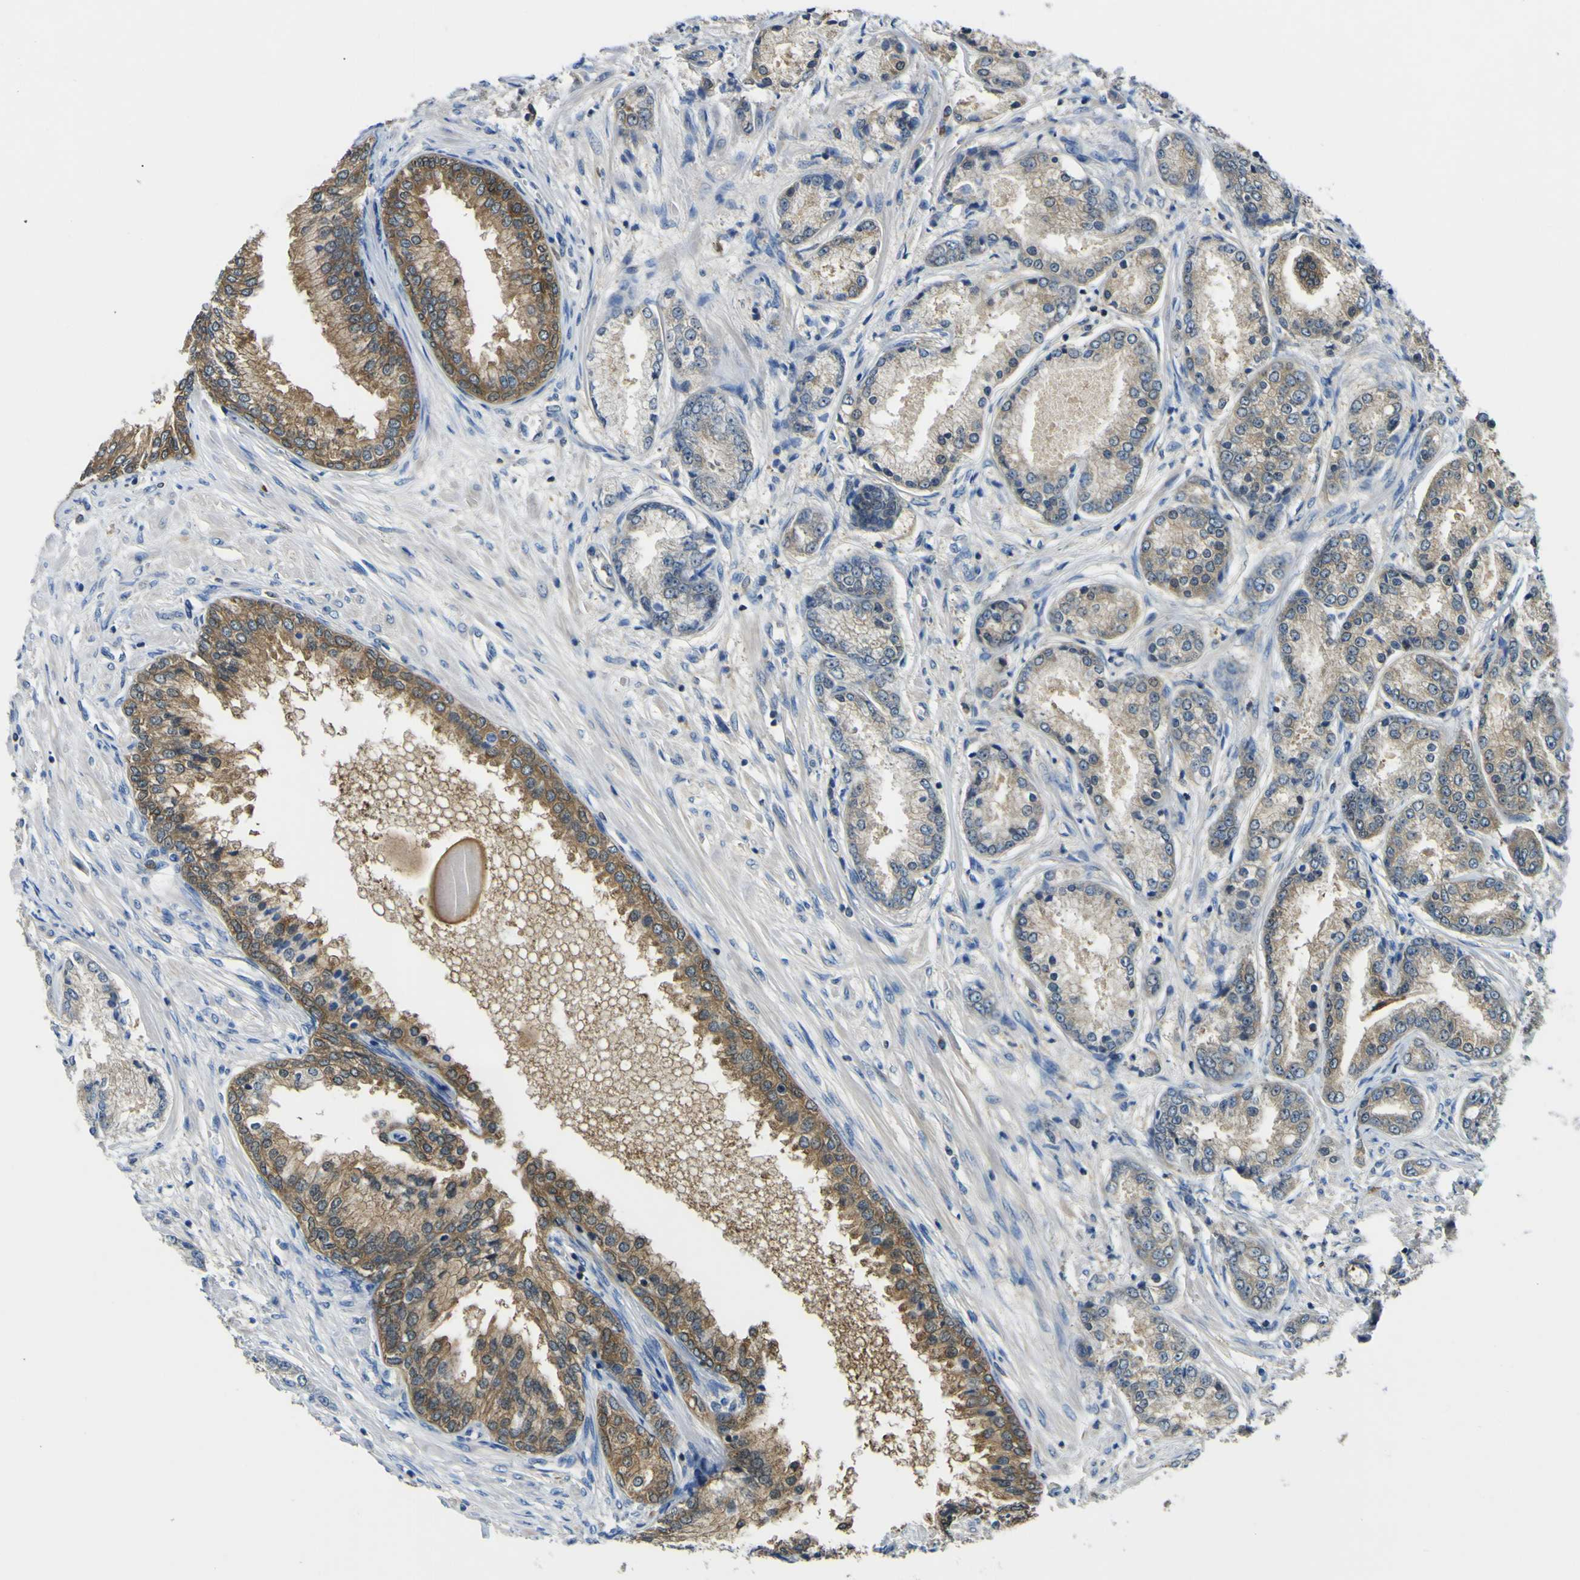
{"staining": {"intensity": "moderate", "quantity": "25%-75%", "location": "cytoplasmic/membranous"}, "tissue": "prostate cancer", "cell_type": "Tumor cells", "image_type": "cancer", "snomed": [{"axis": "morphology", "description": "Adenocarcinoma, High grade"}, {"axis": "topography", "description": "Prostate"}], "caption": "DAB (3,3'-diaminobenzidine) immunohistochemical staining of prostate adenocarcinoma (high-grade) reveals moderate cytoplasmic/membranous protein staining in about 25%-75% of tumor cells.", "gene": "EML2", "patient": {"sex": "male", "age": 59}}